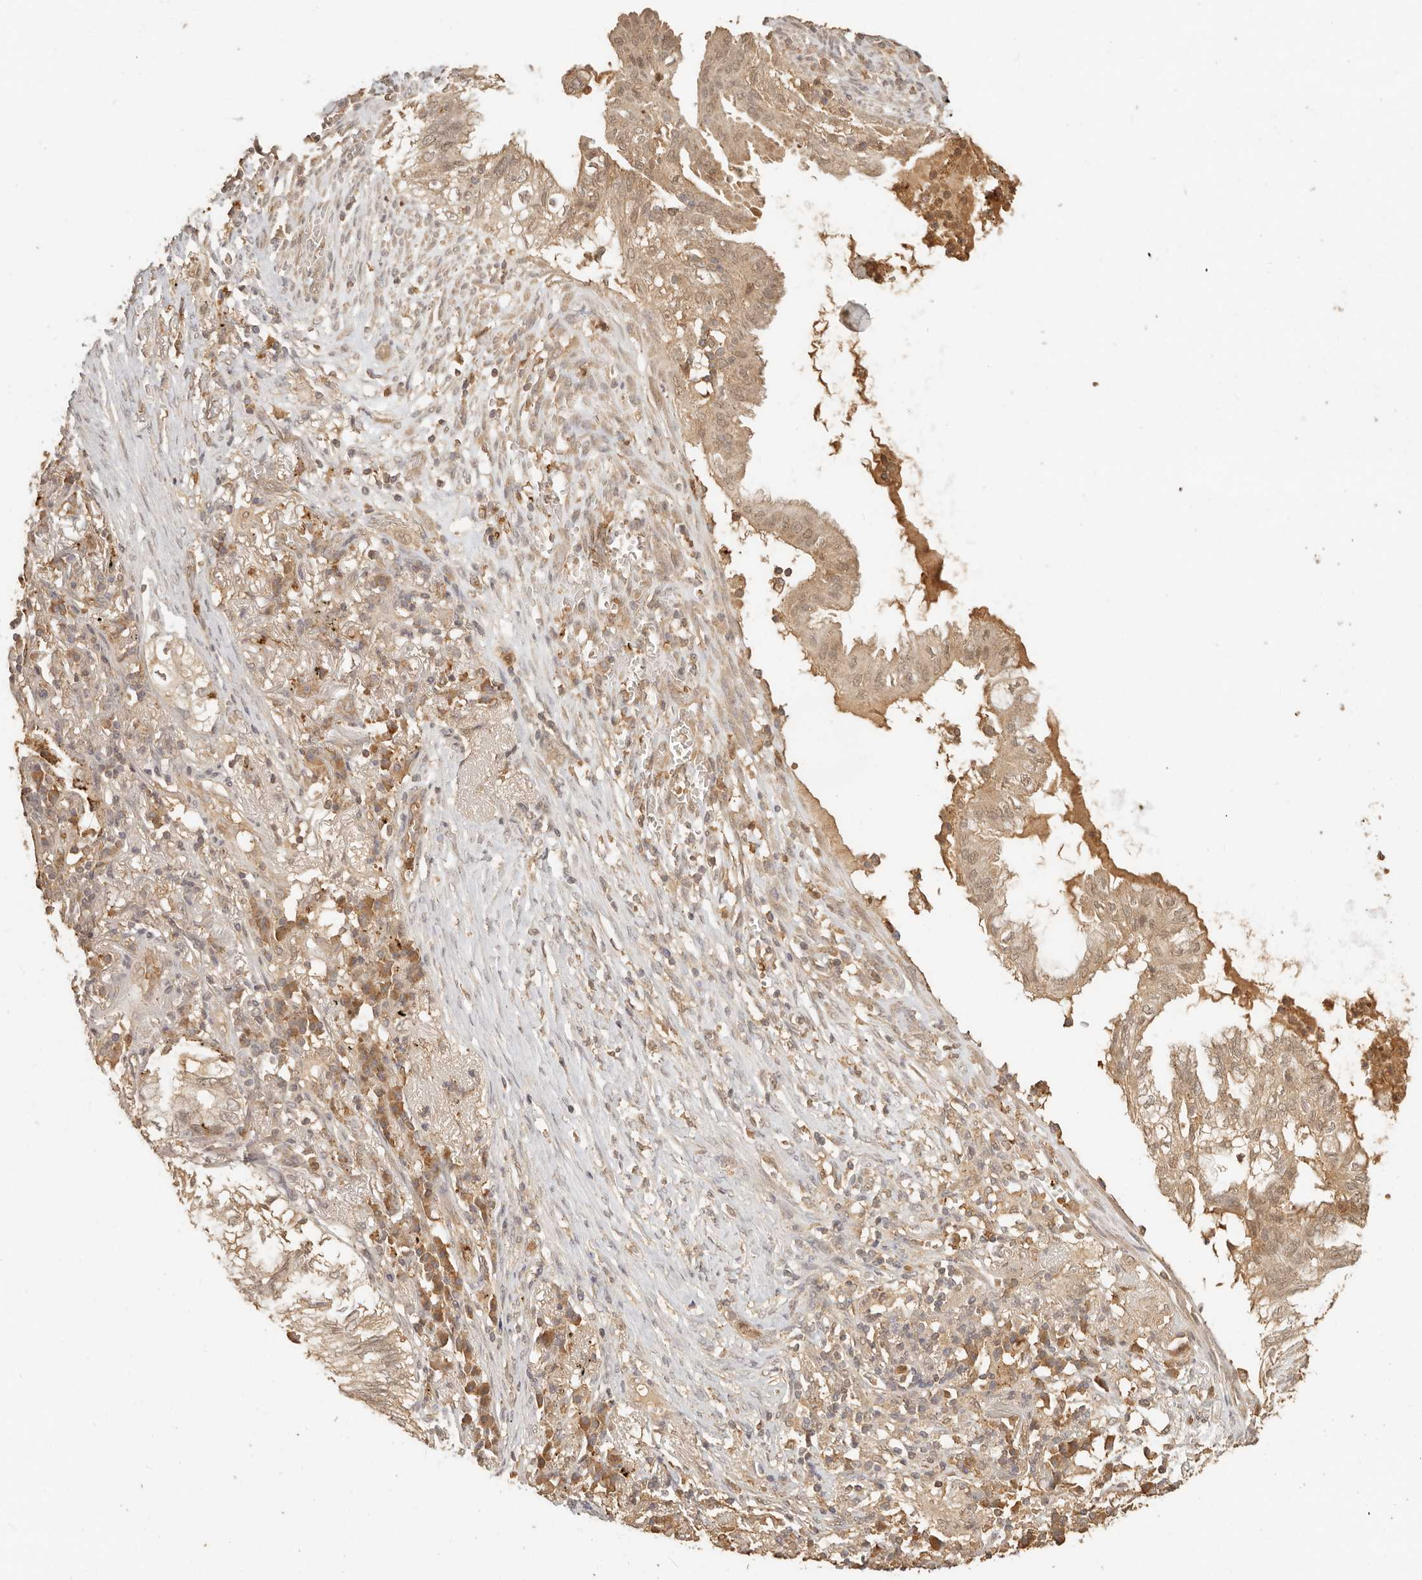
{"staining": {"intensity": "strong", "quantity": "<25%", "location": "cytoplasmic/membranous,nuclear"}, "tissue": "lung cancer", "cell_type": "Tumor cells", "image_type": "cancer", "snomed": [{"axis": "morphology", "description": "Adenocarcinoma, NOS"}, {"axis": "topography", "description": "Lung"}], "caption": "This is a histology image of immunohistochemistry staining of lung adenocarcinoma, which shows strong positivity in the cytoplasmic/membranous and nuclear of tumor cells.", "gene": "INTS11", "patient": {"sex": "female", "age": 70}}